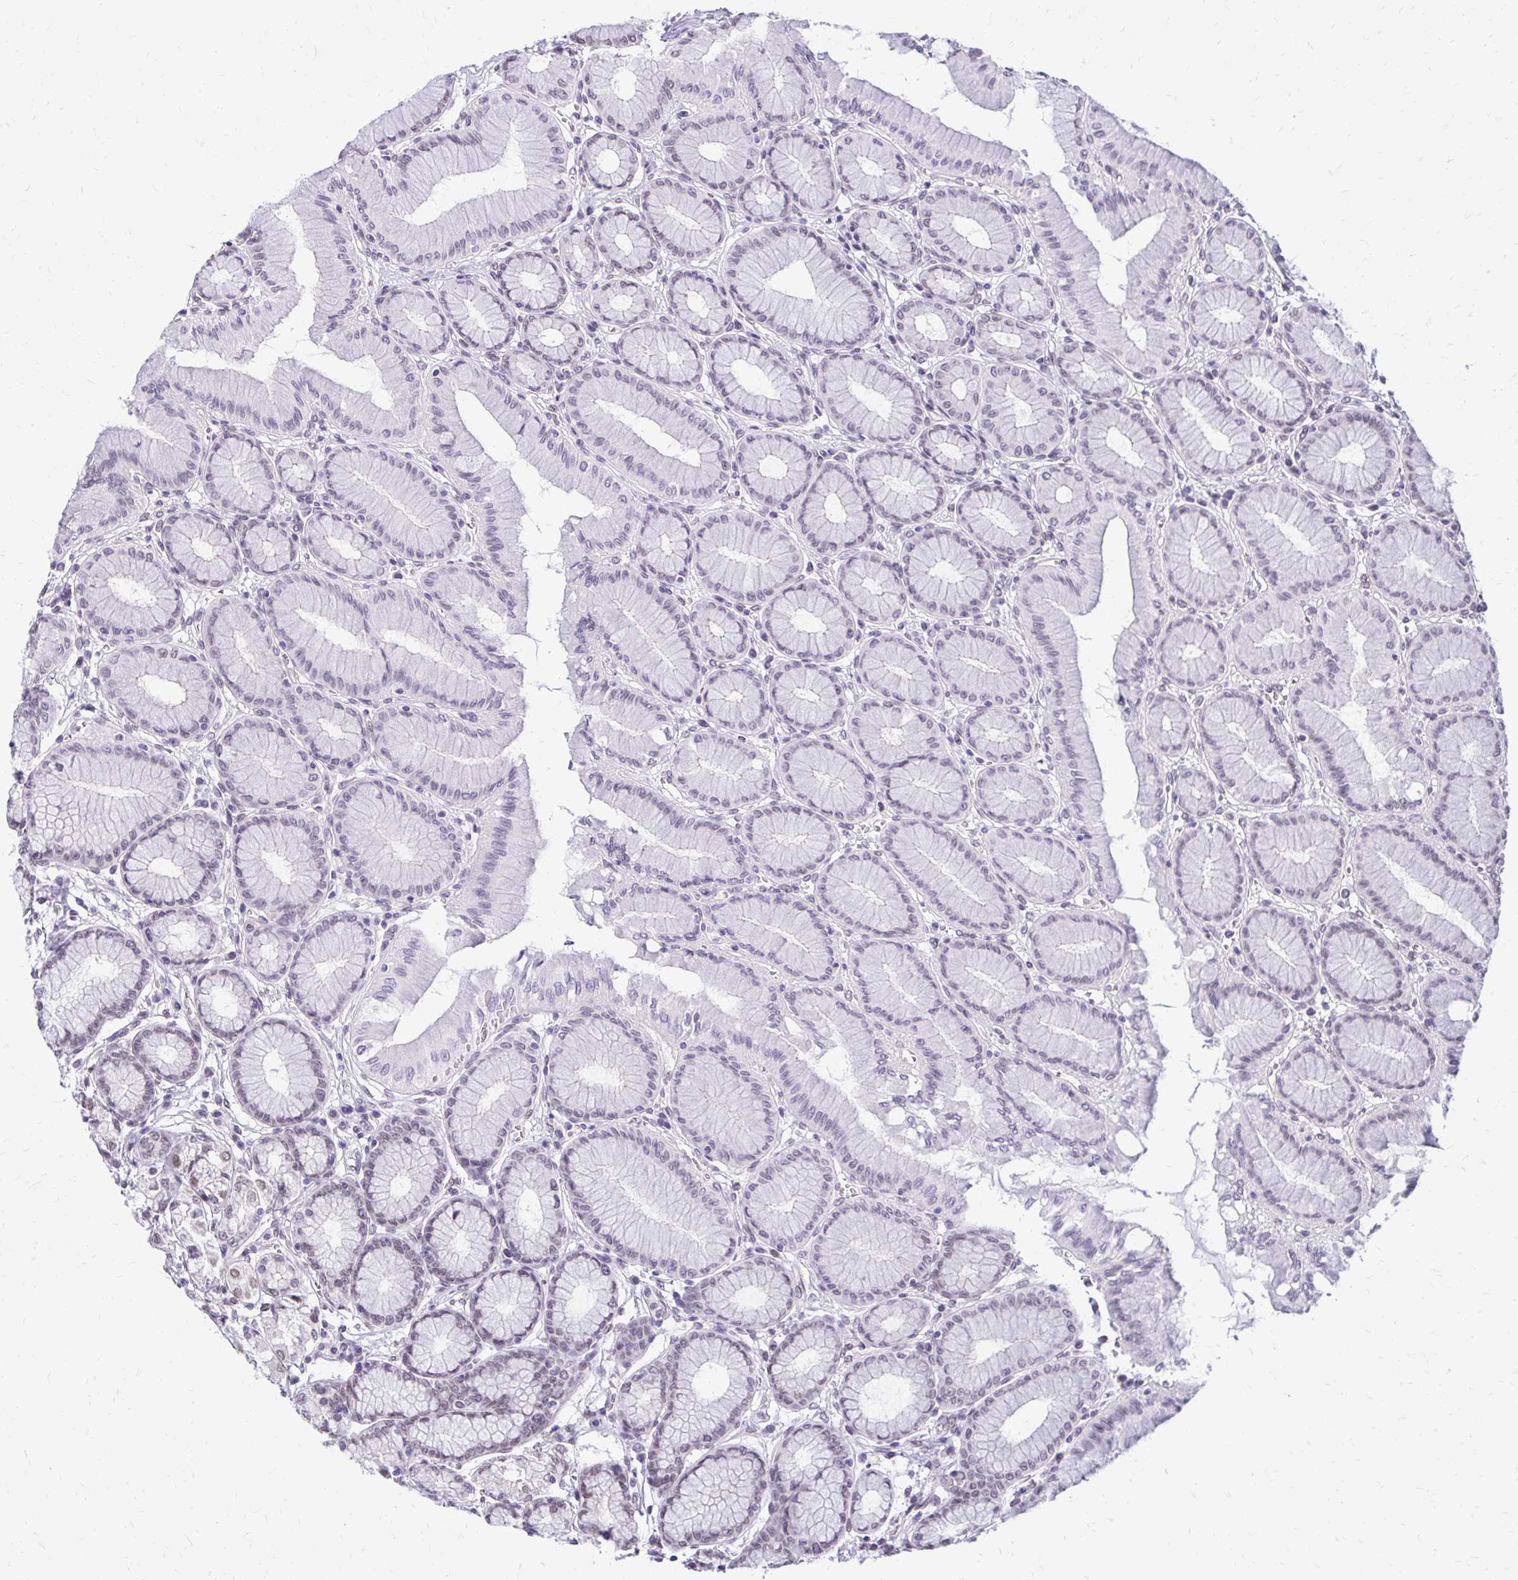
{"staining": {"intensity": "weak", "quantity": "25%-75%", "location": "nuclear"}, "tissue": "stomach", "cell_type": "Glandular cells", "image_type": "normal", "snomed": [{"axis": "morphology", "description": "Normal tissue, NOS"}, {"axis": "topography", "description": "Stomach"}, {"axis": "topography", "description": "Stomach, lower"}], "caption": "Weak nuclear protein staining is appreciated in about 25%-75% of glandular cells in stomach. The staining was performed using DAB, with brown indicating positive protein expression. Nuclei are stained blue with hematoxylin.", "gene": "BANF1", "patient": {"sex": "male", "age": 76}}